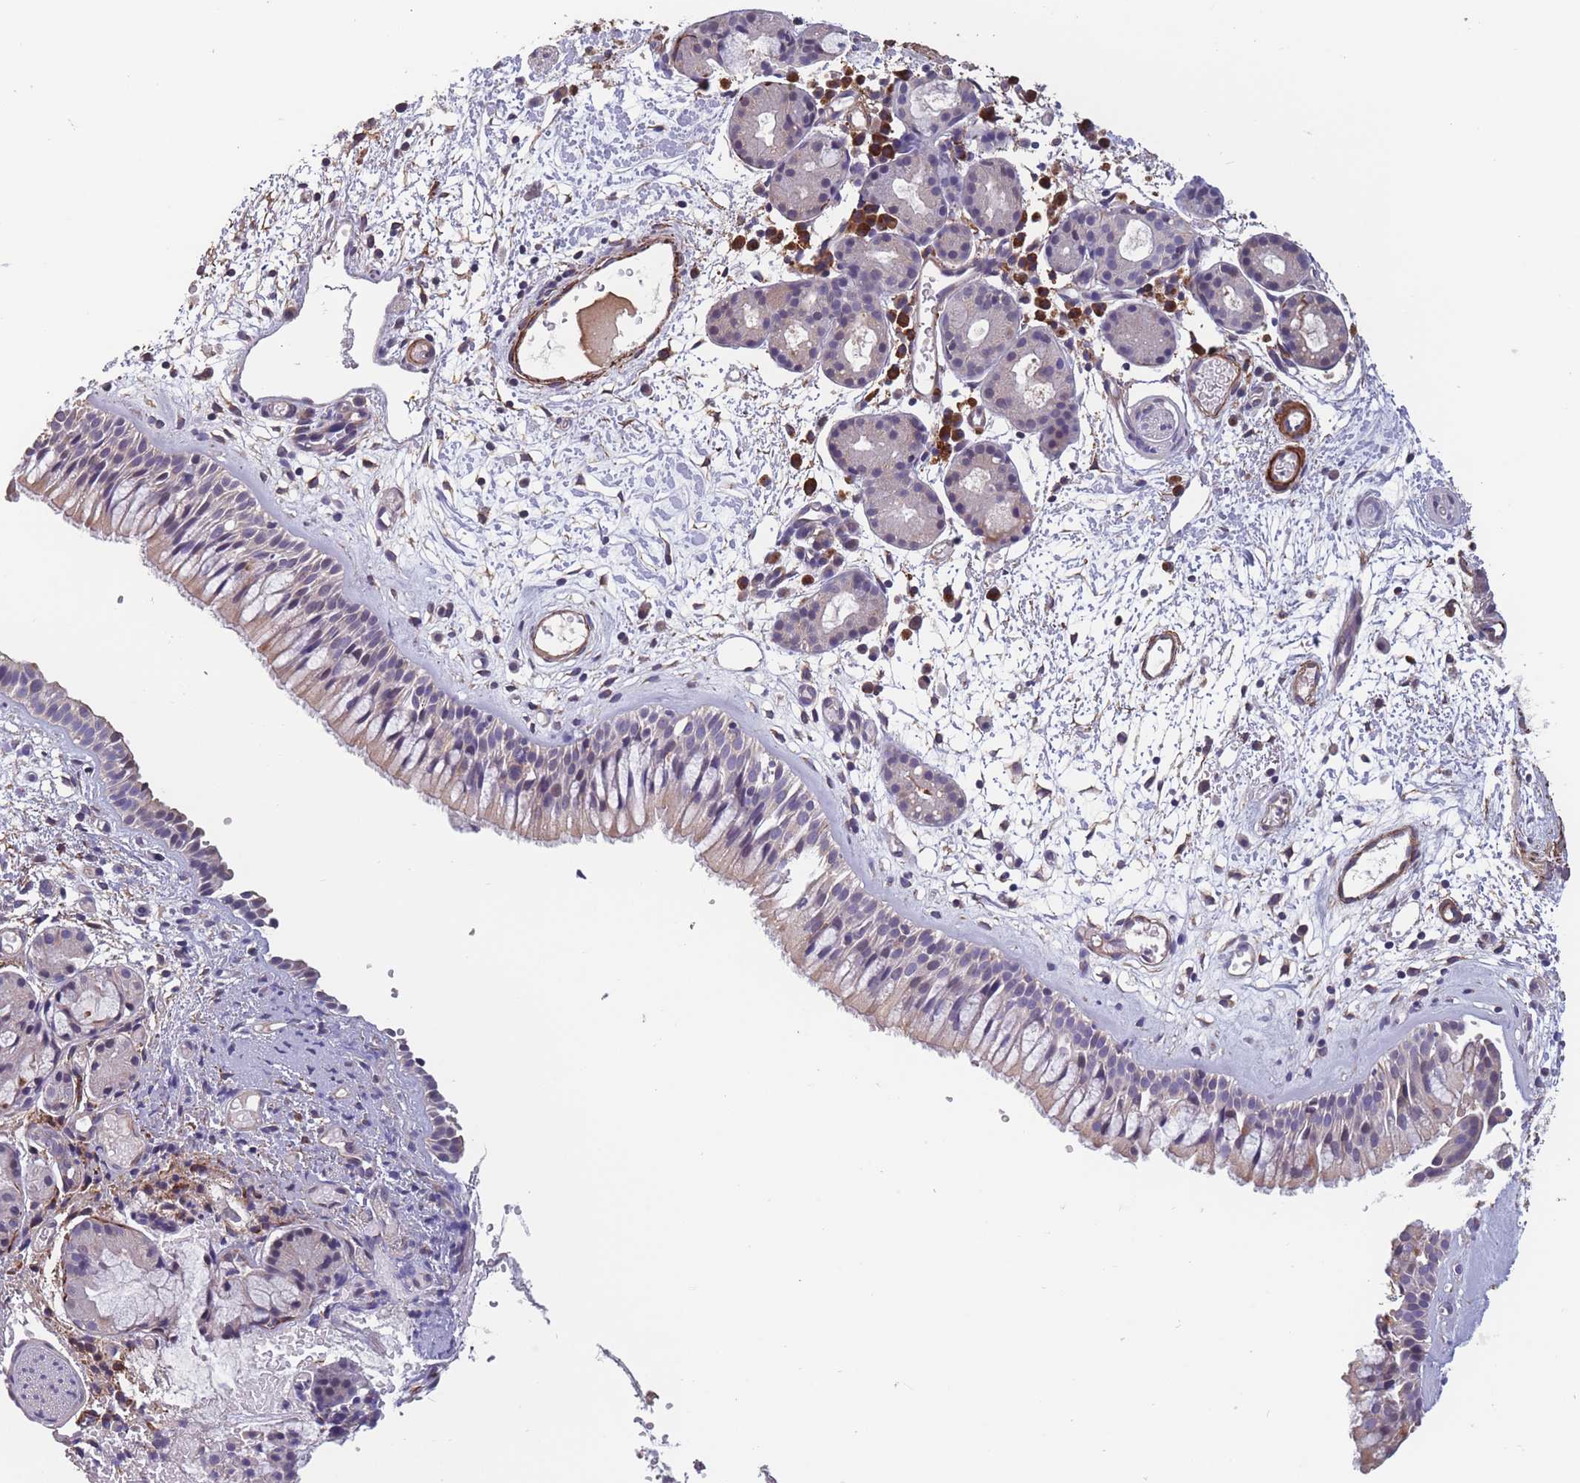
{"staining": {"intensity": "moderate", "quantity": "25%-75%", "location": "cytoplasmic/membranous"}, "tissue": "nasopharynx", "cell_type": "Respiratory epithelial cells", "image_type": "normal", "snomed": [{"axis": "morphology", "description": "Normal tissue, NOS"}, {"axis": "topography", "description": "Nasopharynx"}], "caption": "Nasopharynx stained with DAB IHC exhibits medium levels of moderate cytoplasmic/membranous staining in about 25%-75% of respiratory epithelial cells.", "gene": "TOMM40L", "patient": {"sex": "male", "age": 65}}